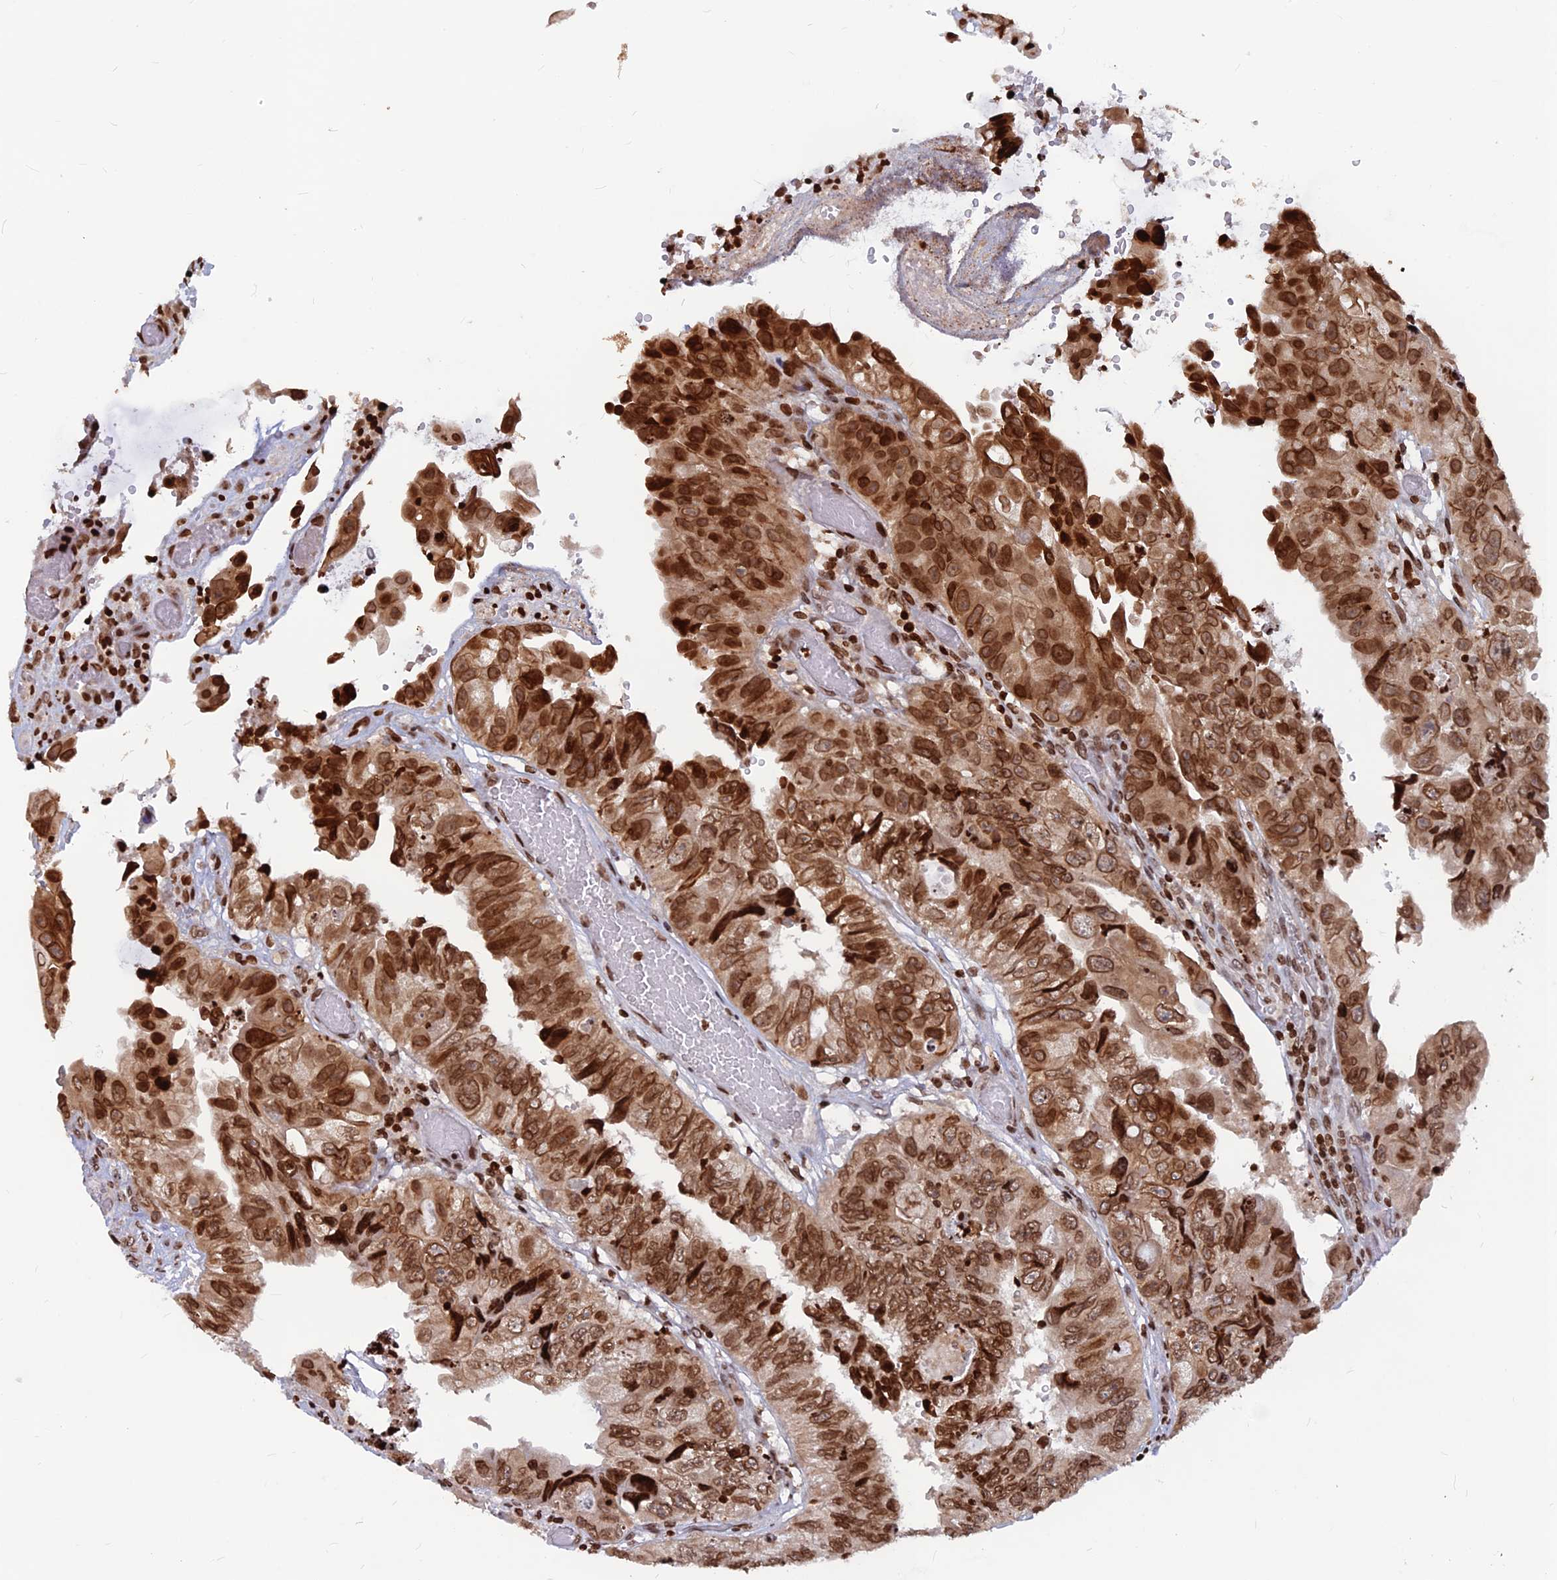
{"staining": {"intensity": "moderate", "quantity": ">75%", "location": "nuclear"}, "tissue": "colorectal cancer", "cell_type": "Tumor cells", "image_type": "cancer", "snomed": [{"axis": "morphology", "description": "Adenocarcinoma, NOS"}, {"axis": "topography", "description": "Rectum"}], "caption": "A brown stain shows moderate nuclear positivity of a protein in adenocarcinoma (colorectal) tumor cells.", "gene": "TET2", "patient": {"sex": "male", "age": 63}}